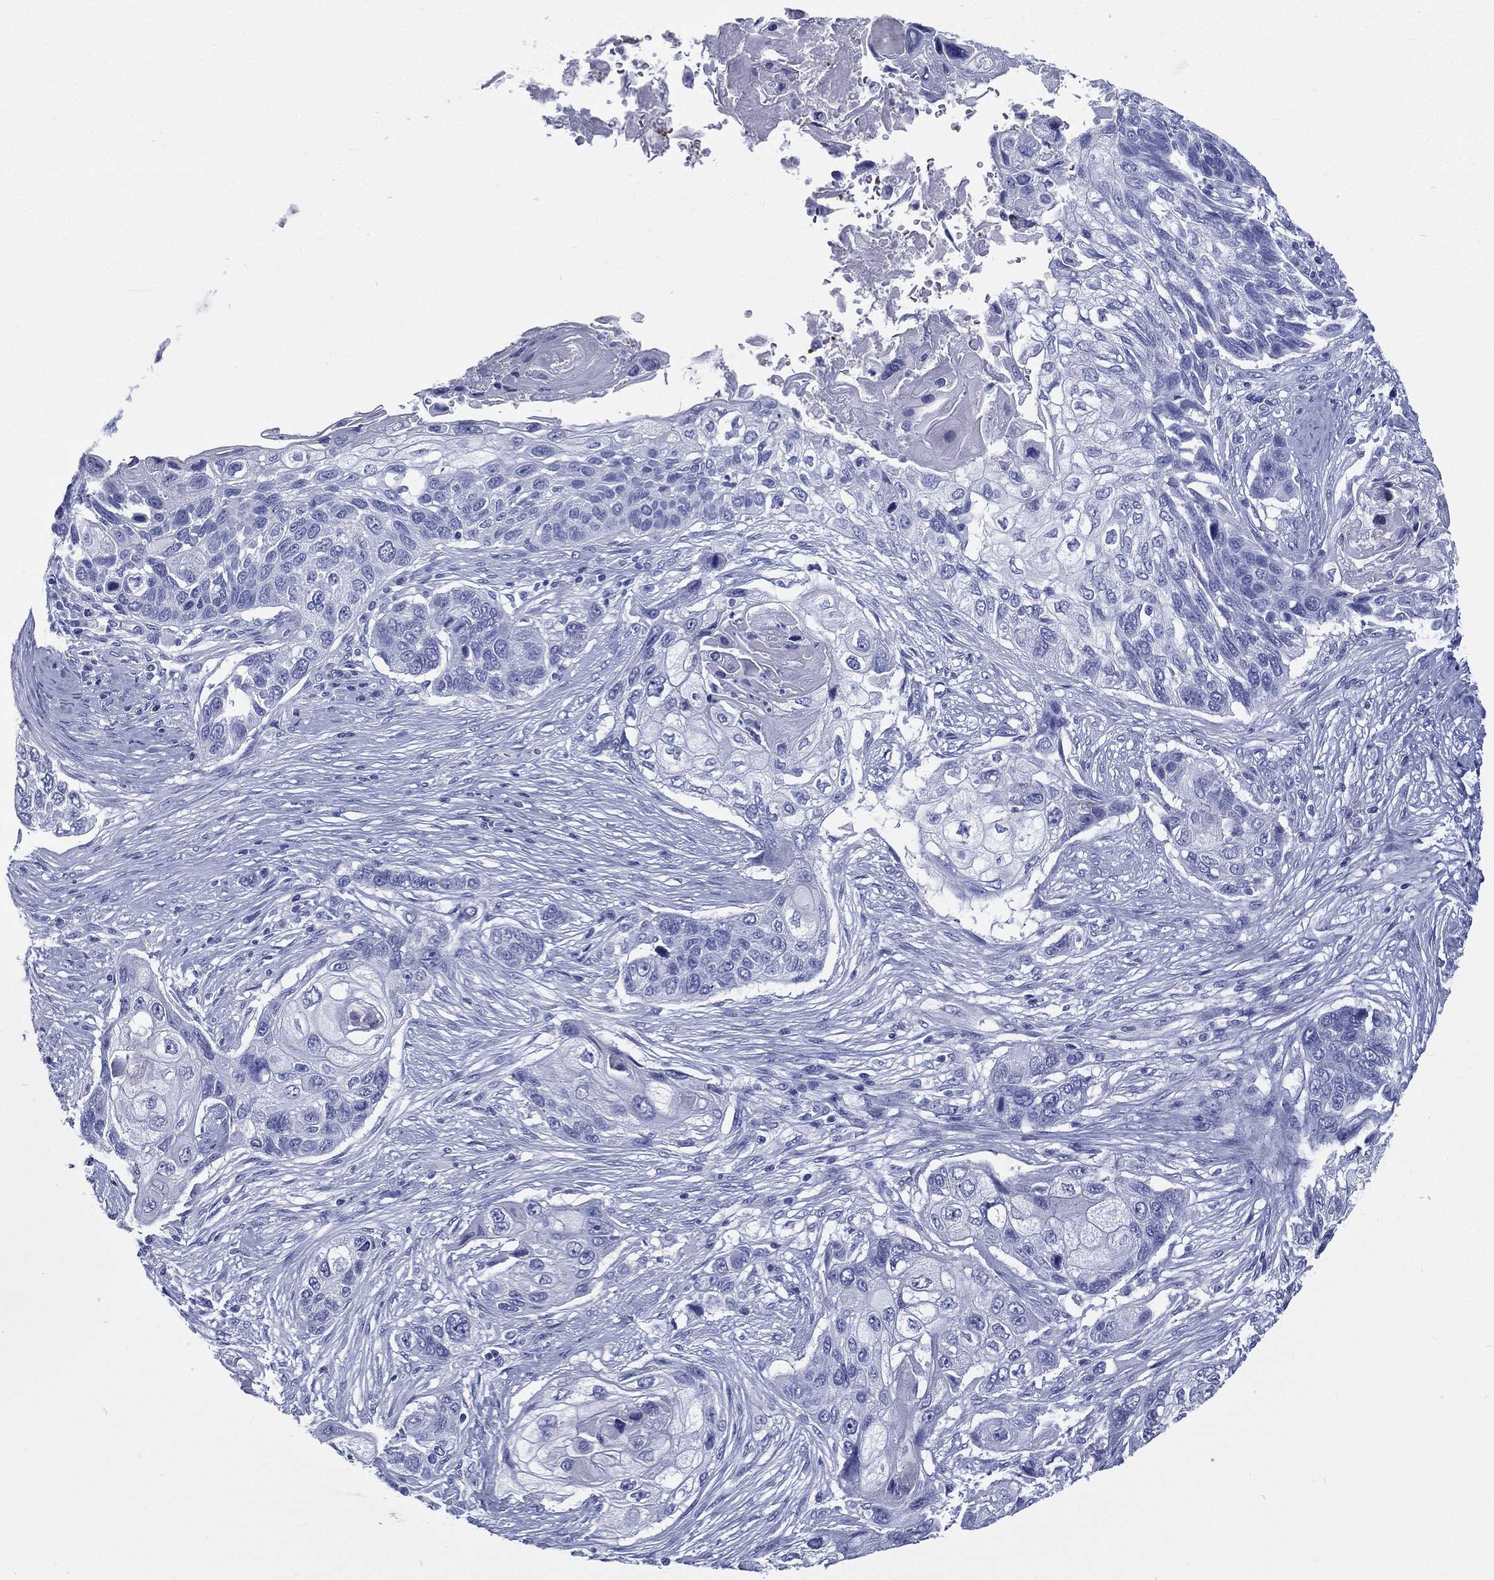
{"staining": {"intensity": "negative", "quantity": "none", "location": "none"}, "tissue": "lung cancer", "cell_type": "Tumor cells", "image_type": "cancer", "snomed": [{"axis": "morphology", "description": "Normal tissue, NOS"}, {"axis": "morphology", "description": "Squamous cell carcinoma, NOS"}, {"axis": "topography", "description": "Bronchus"}, {"axis": "topography", "description": "Lung"}], "caption": "Tumor cells are negative for brown protein staining in lung cancer.", "gene": "RSPH4A", "patient": {"sex": "male", "age": 69}}